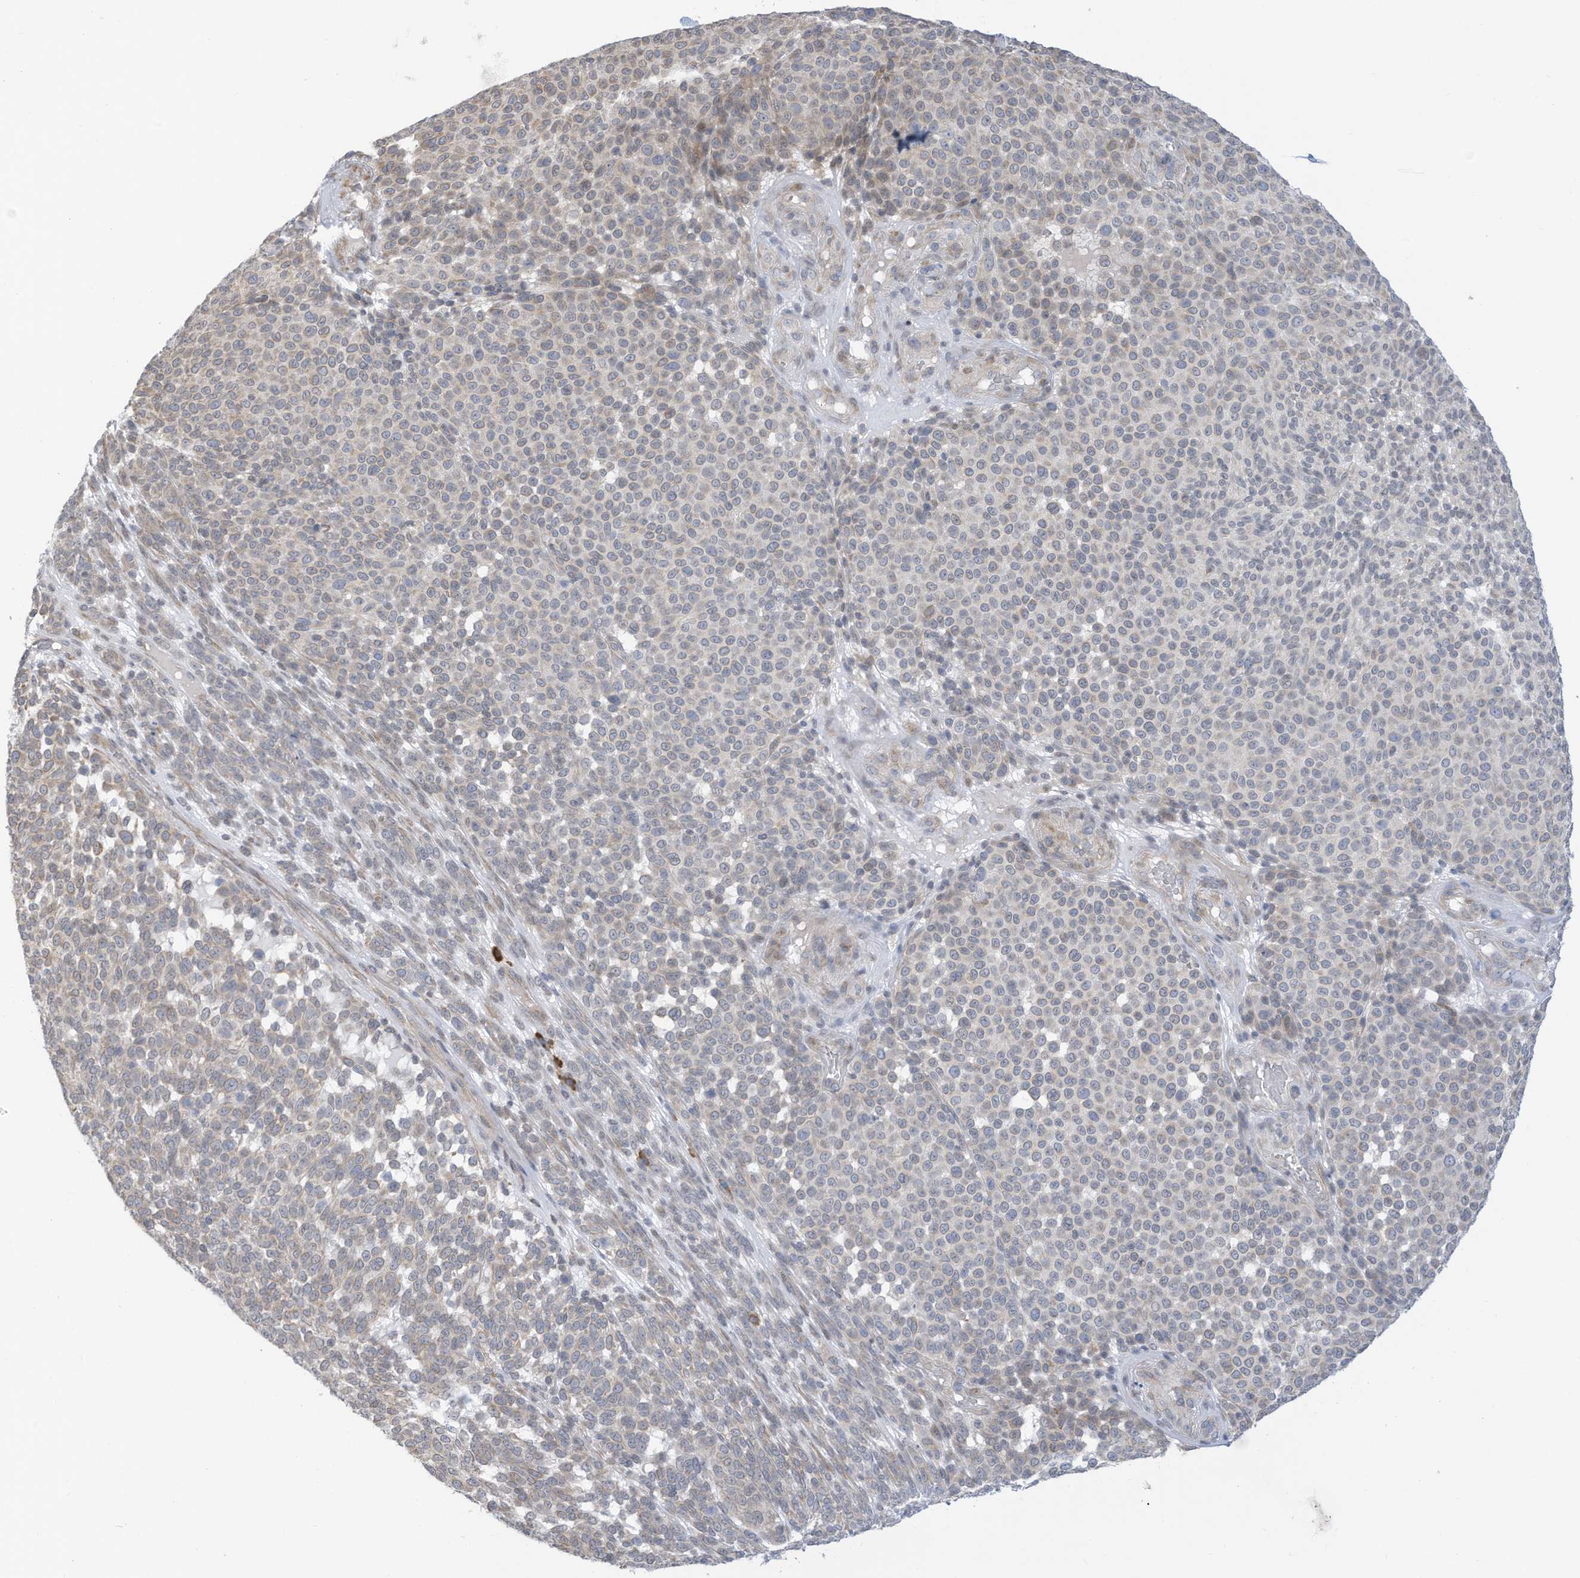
{"staining": {"intensity": "weak", "quantity": "<25%", "location": "cytoplasmic/membranous"}, "tissue": "melanoma", "cell_type": "Tumor cells", "image_type": "cancer", "snomed": [{"axis": "morphology", "description": "Malignant melanoma, NOS"}, {"axis": "topography", "description": "Skin"}], "caption": "The micrograph reveals no significant positivity in tumor cells of melanoma. Brightfield microscopy of immunohistochemistry stained with DAB (3,3'-diaminobenzidine) (brown) and hematoxylin (blue), captured at high magnification.", "gene": "ZNF292", "patient": {"sex": "male", "age": 49}}